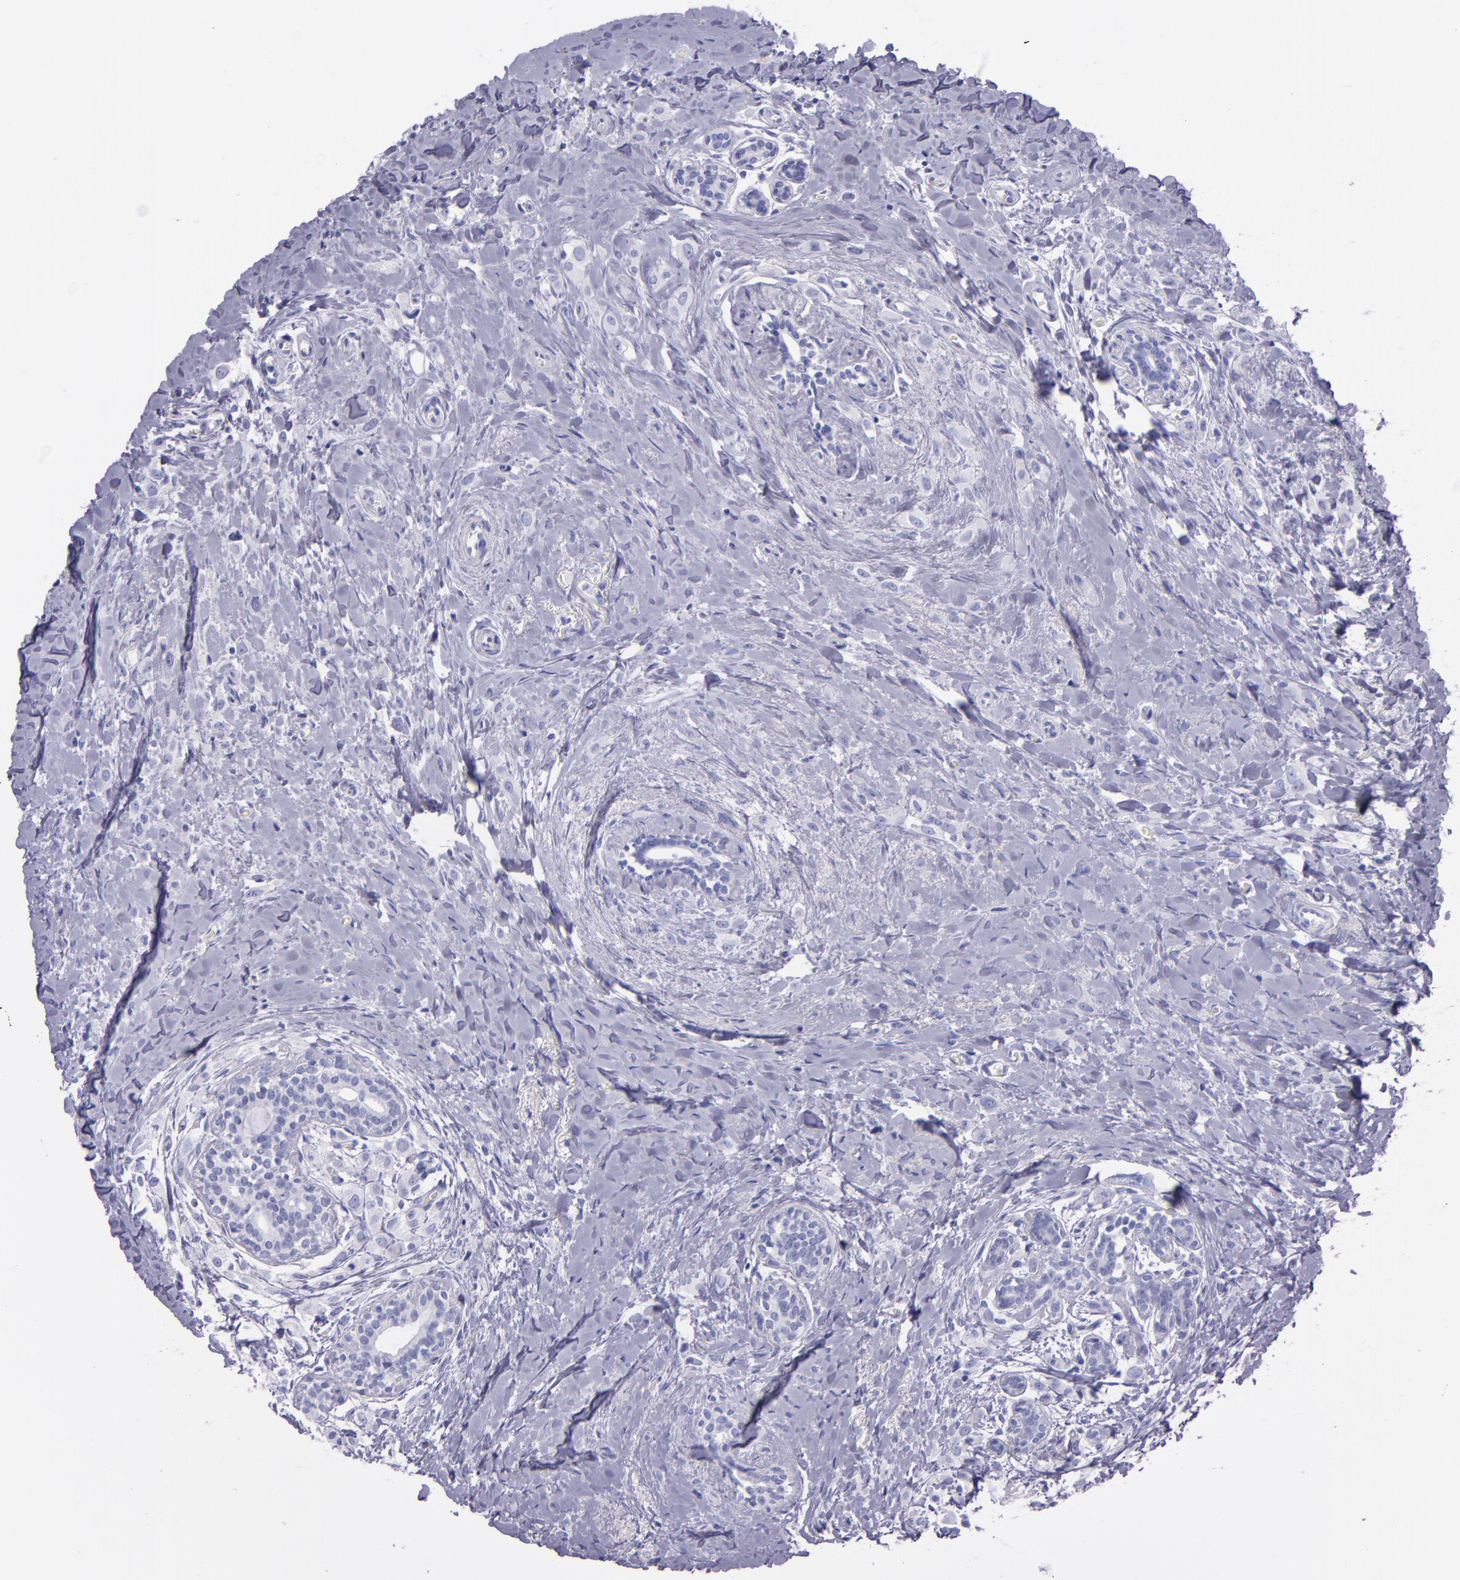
{"staining": {"intensity": "negative", "quantity": "none", "location": "none"}, "tissue": "breast cancer", "cell_type": "Tumor cells", "image_type": "cancer", "snomed": [{"axis": "morphology", "description": "Lobular carcinoma"}, {"axis": "topography", "description": "Breast"}], "caption": "IHC micrograph of neoplastic tissue: human breast cancer stained with DAB reveals no significant protein positivity in tumor cells.", "gene": "SFTPB", "patient": {"sex": "female", "age": 57}}